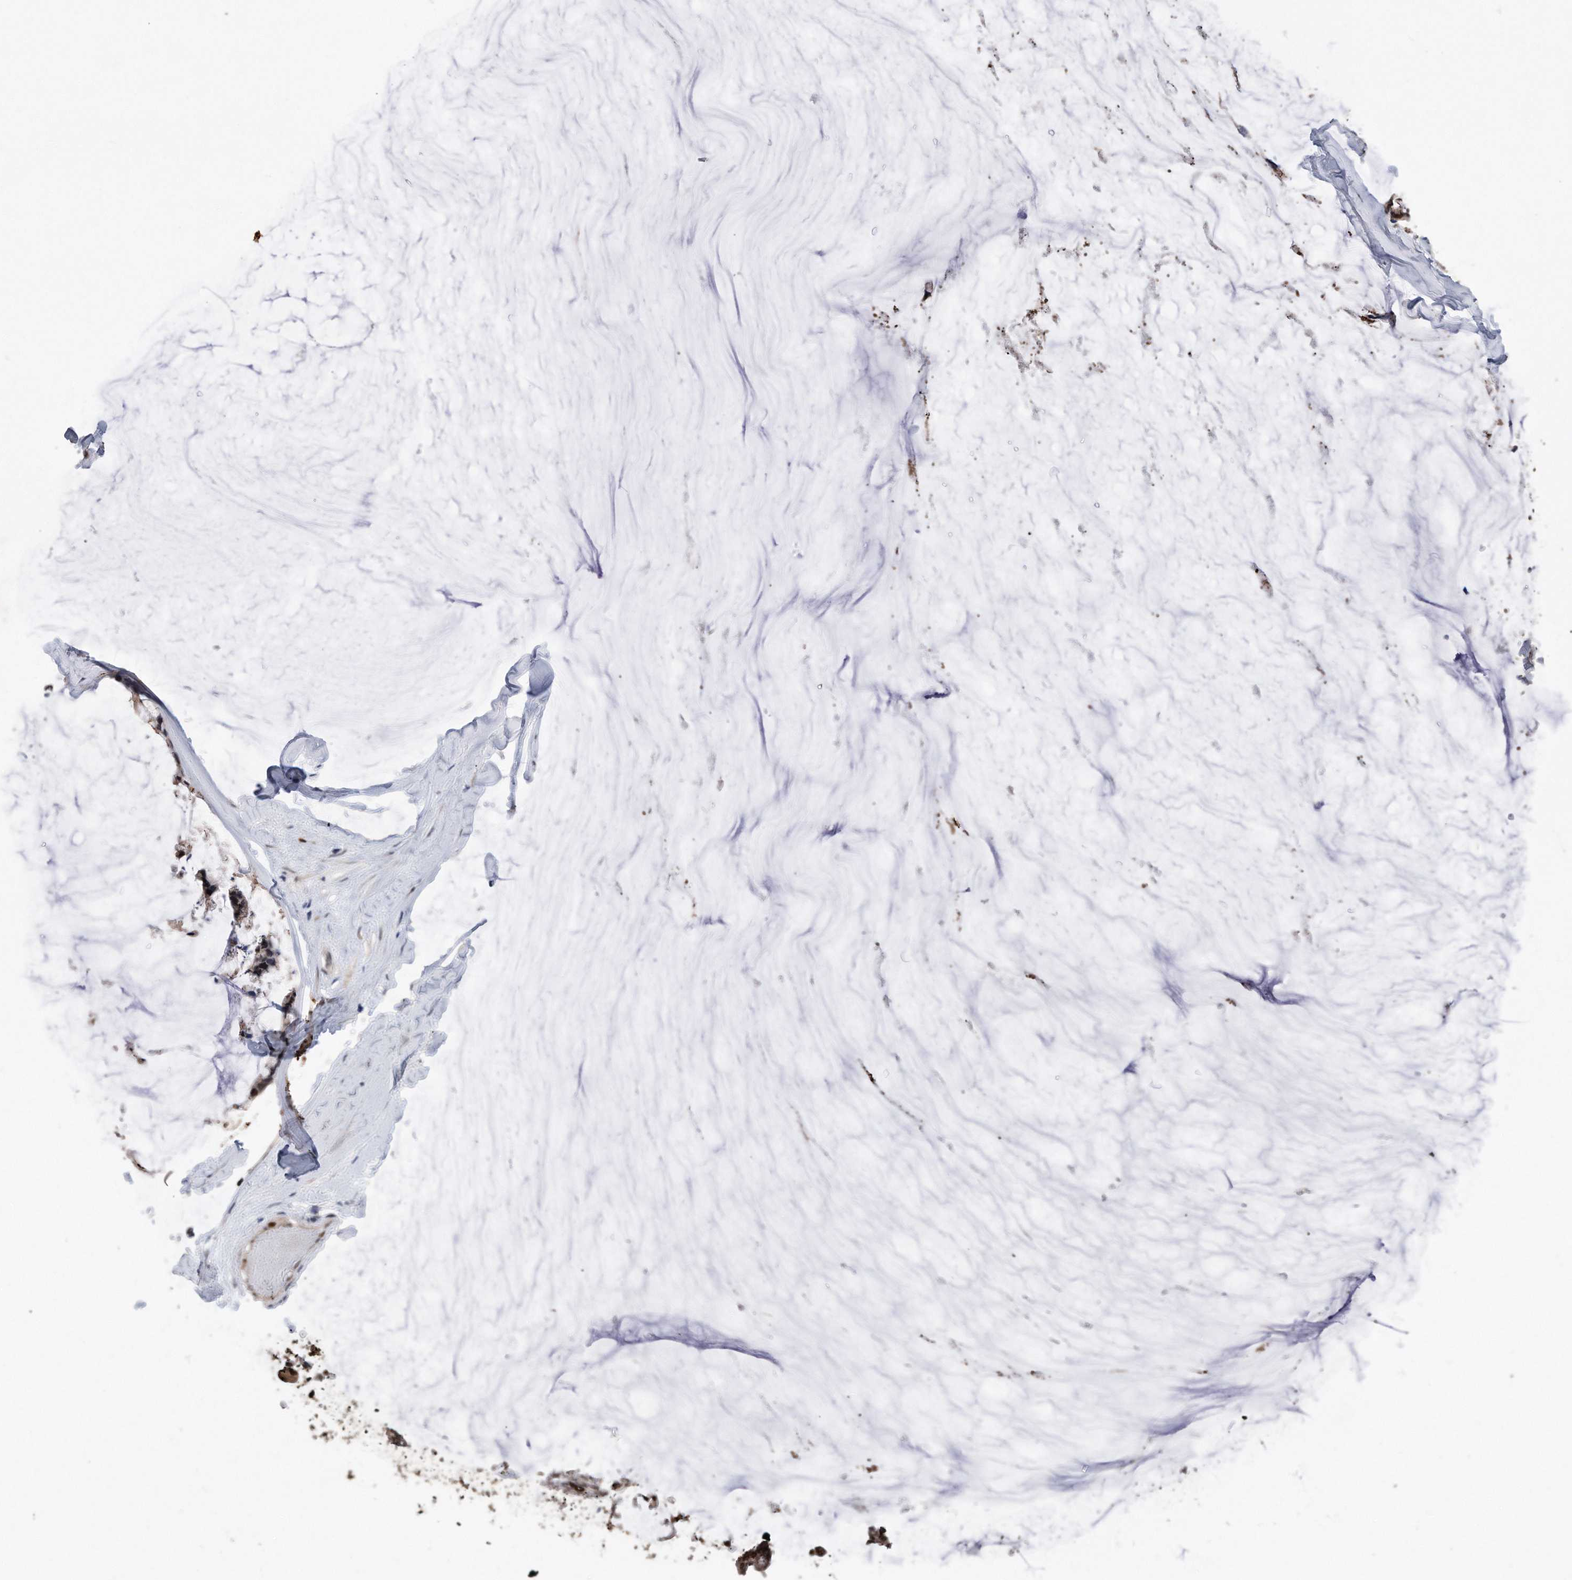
{"staining": {"intensity": "moderate", "quantity": ">75%", "location": "cytoplasmic/membranous,nuclear"}, "tissue": "ovarian cancer", "cell_type": "Tumor cells", "image_type": "cancer", "snomed": [{"axis": "morphology", "description": "Cystadenocarcinoma, mucinous, NOS"}, {"axis": "topography", "description": "Ovary"}], "caption": "Protein staining displays moderate cytoplasmic/membranous and nuclear positivity in about >75% of tumor cells in ovarian cancer (mucinous cystadenocarcinoma). The protein of interest is stained brown, and the nuclei are stained in blue (DAB IHC with brightfield microscopy, high magnification).", "gene": "PCNA", "patient": {"sex": "female", "age": 39}}